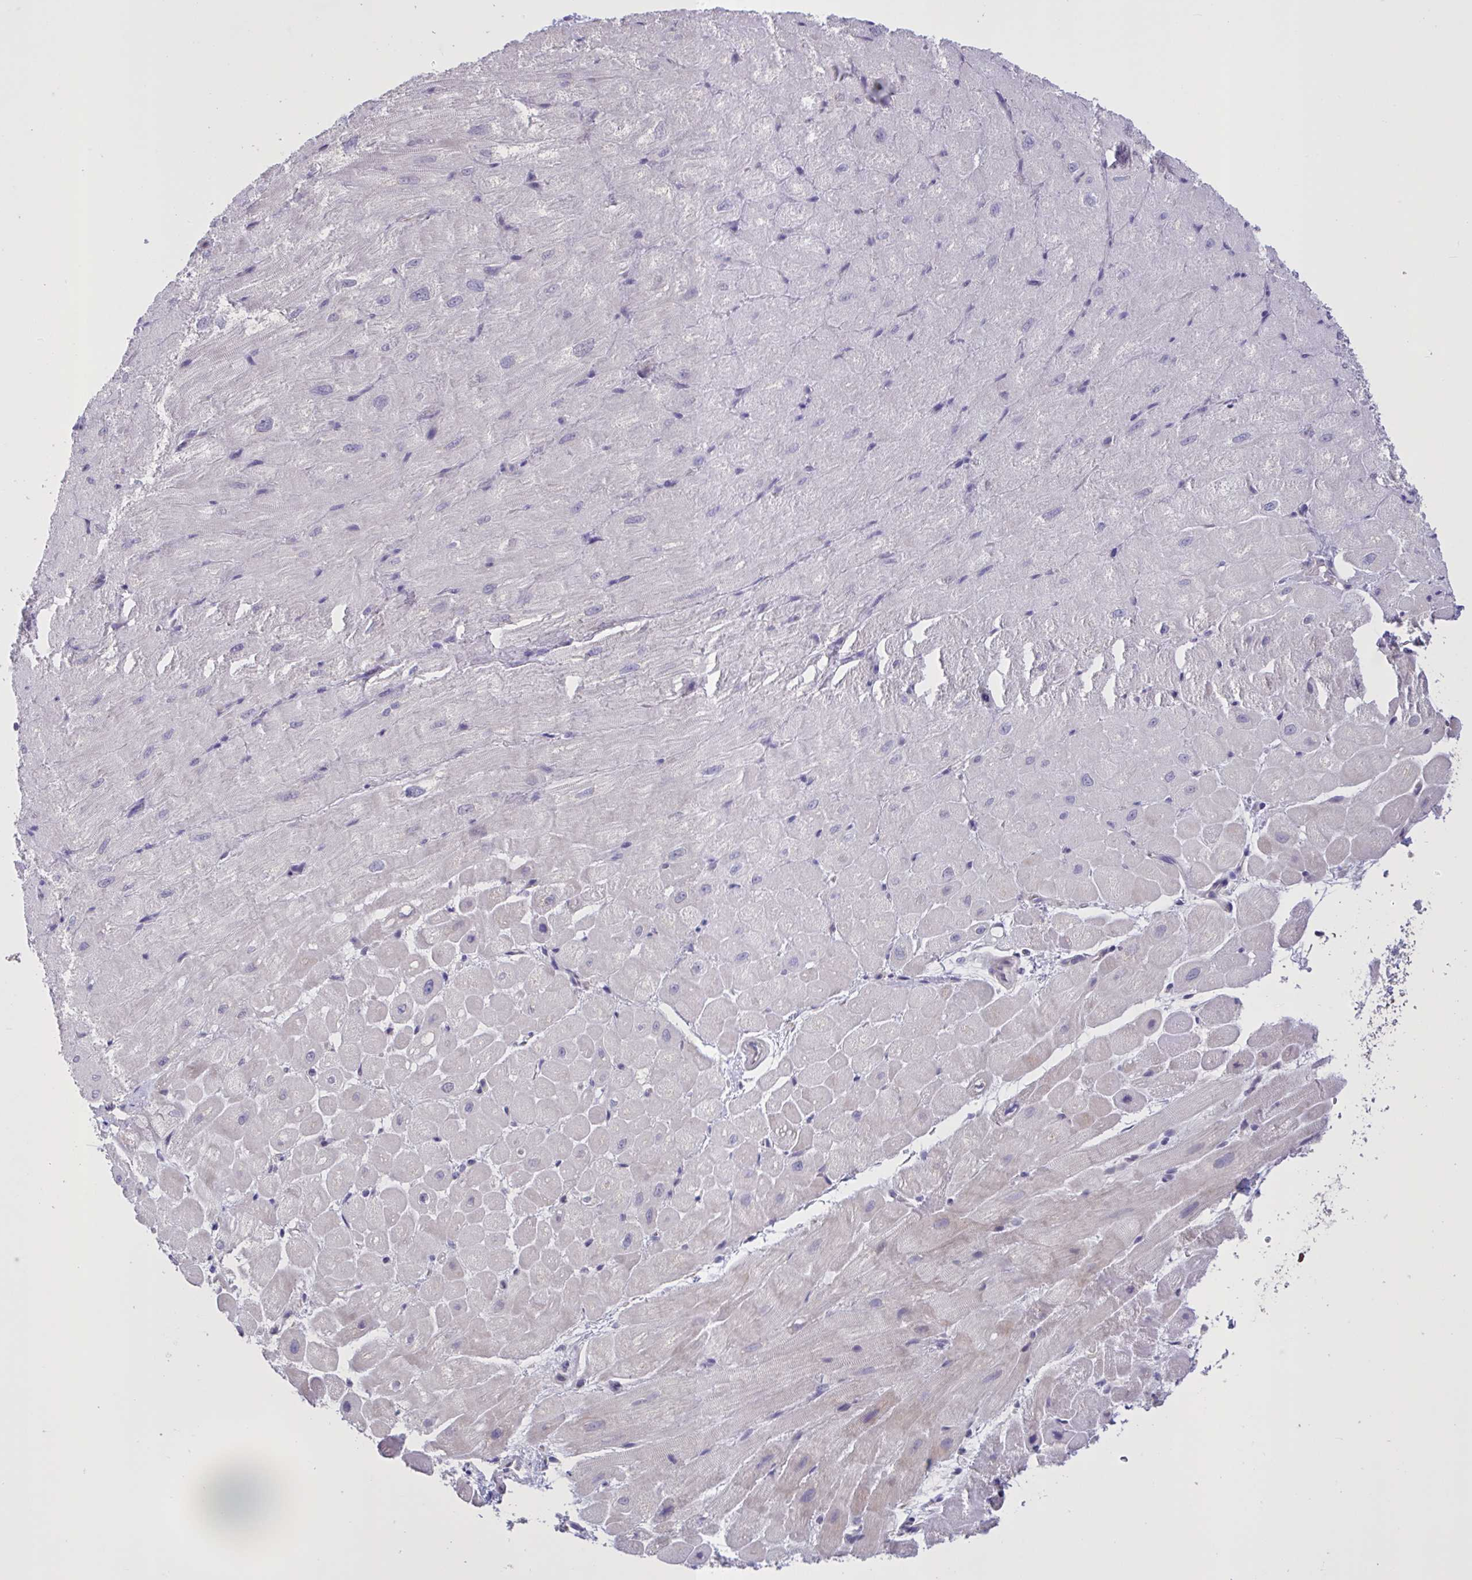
{"staining": {"intensity": "weak", "quantity": "<25%", "location": "cytoplasmic/membranous"}, "tissue": "heart muscle", "cell_type": "Cardiomyocytes", "image_type": "normal", "snomed": [{"axis": "morphology", "description": "Normal tissue, NOS"}, {"axis": "topography", "description": "Heart"}], "caption": "This is an immunohistochemistry (IHC) histopathology image of benign heart muscle. There is no expression in cardiomyocytes.", "gene": "MRGPRX2", "patient": {"sex": "male", "age": 62}}